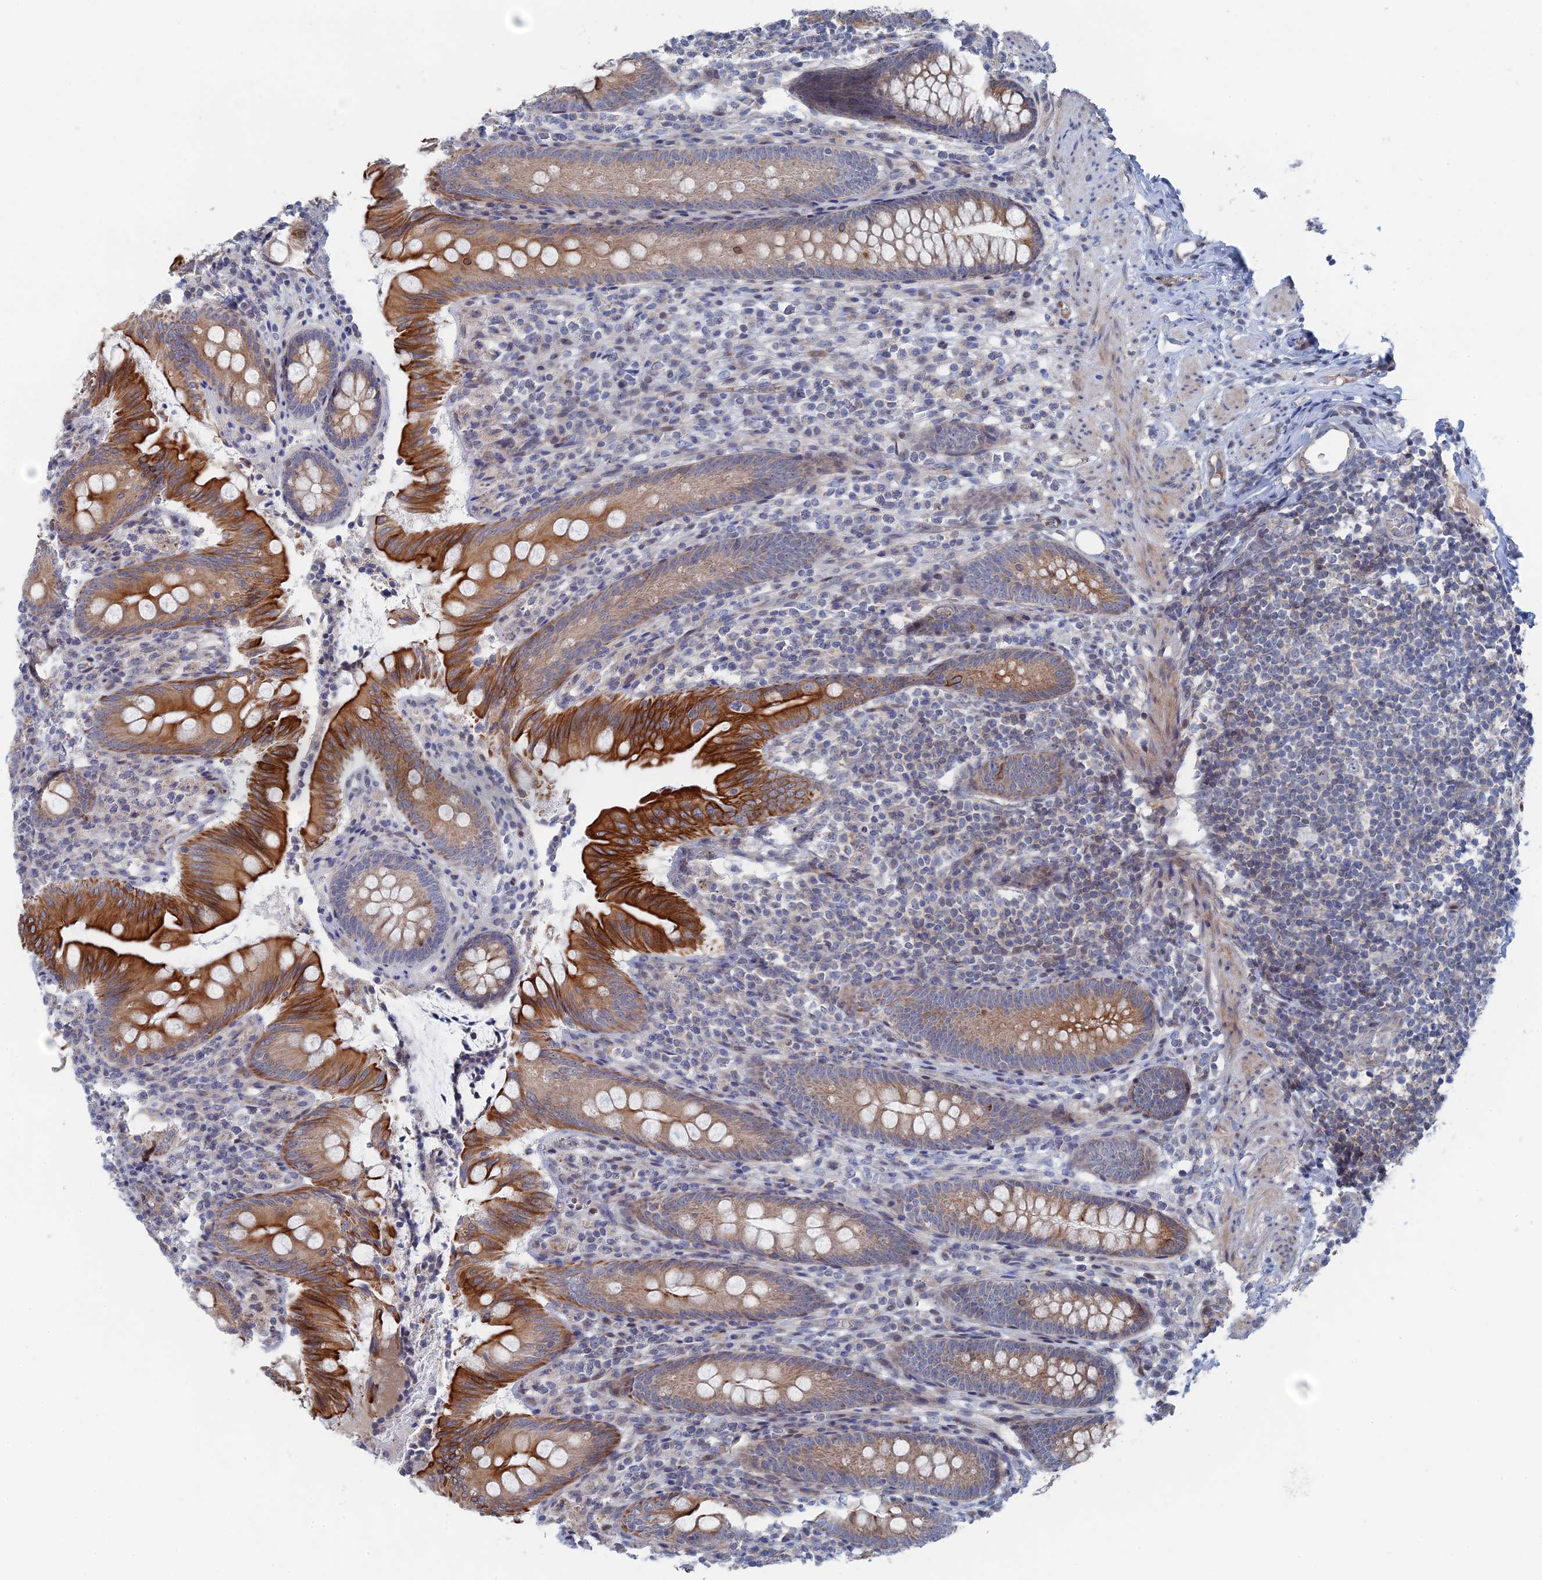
{"staining": {"intensity": "strong", "quantity": "25%-75%", "location": "cytoplasmic/membranous"}, "tissue": "appendix", "cell_type": "Glandular cells", "image_type": "normal", "snomed": [{"axis": "morphology", "description": "Normal tissue, NOS"}, {"axis": "topography", "description": "Appendix"}], "caption": "The micrograph displays immunohistochemical staining of benign appendix. There is strong cytoplasmic/membranous positivity is appreciated in about 25%-75% of glandular cells.", "gene": "IL7", "patient": {"sex": "male", "age": 55}}